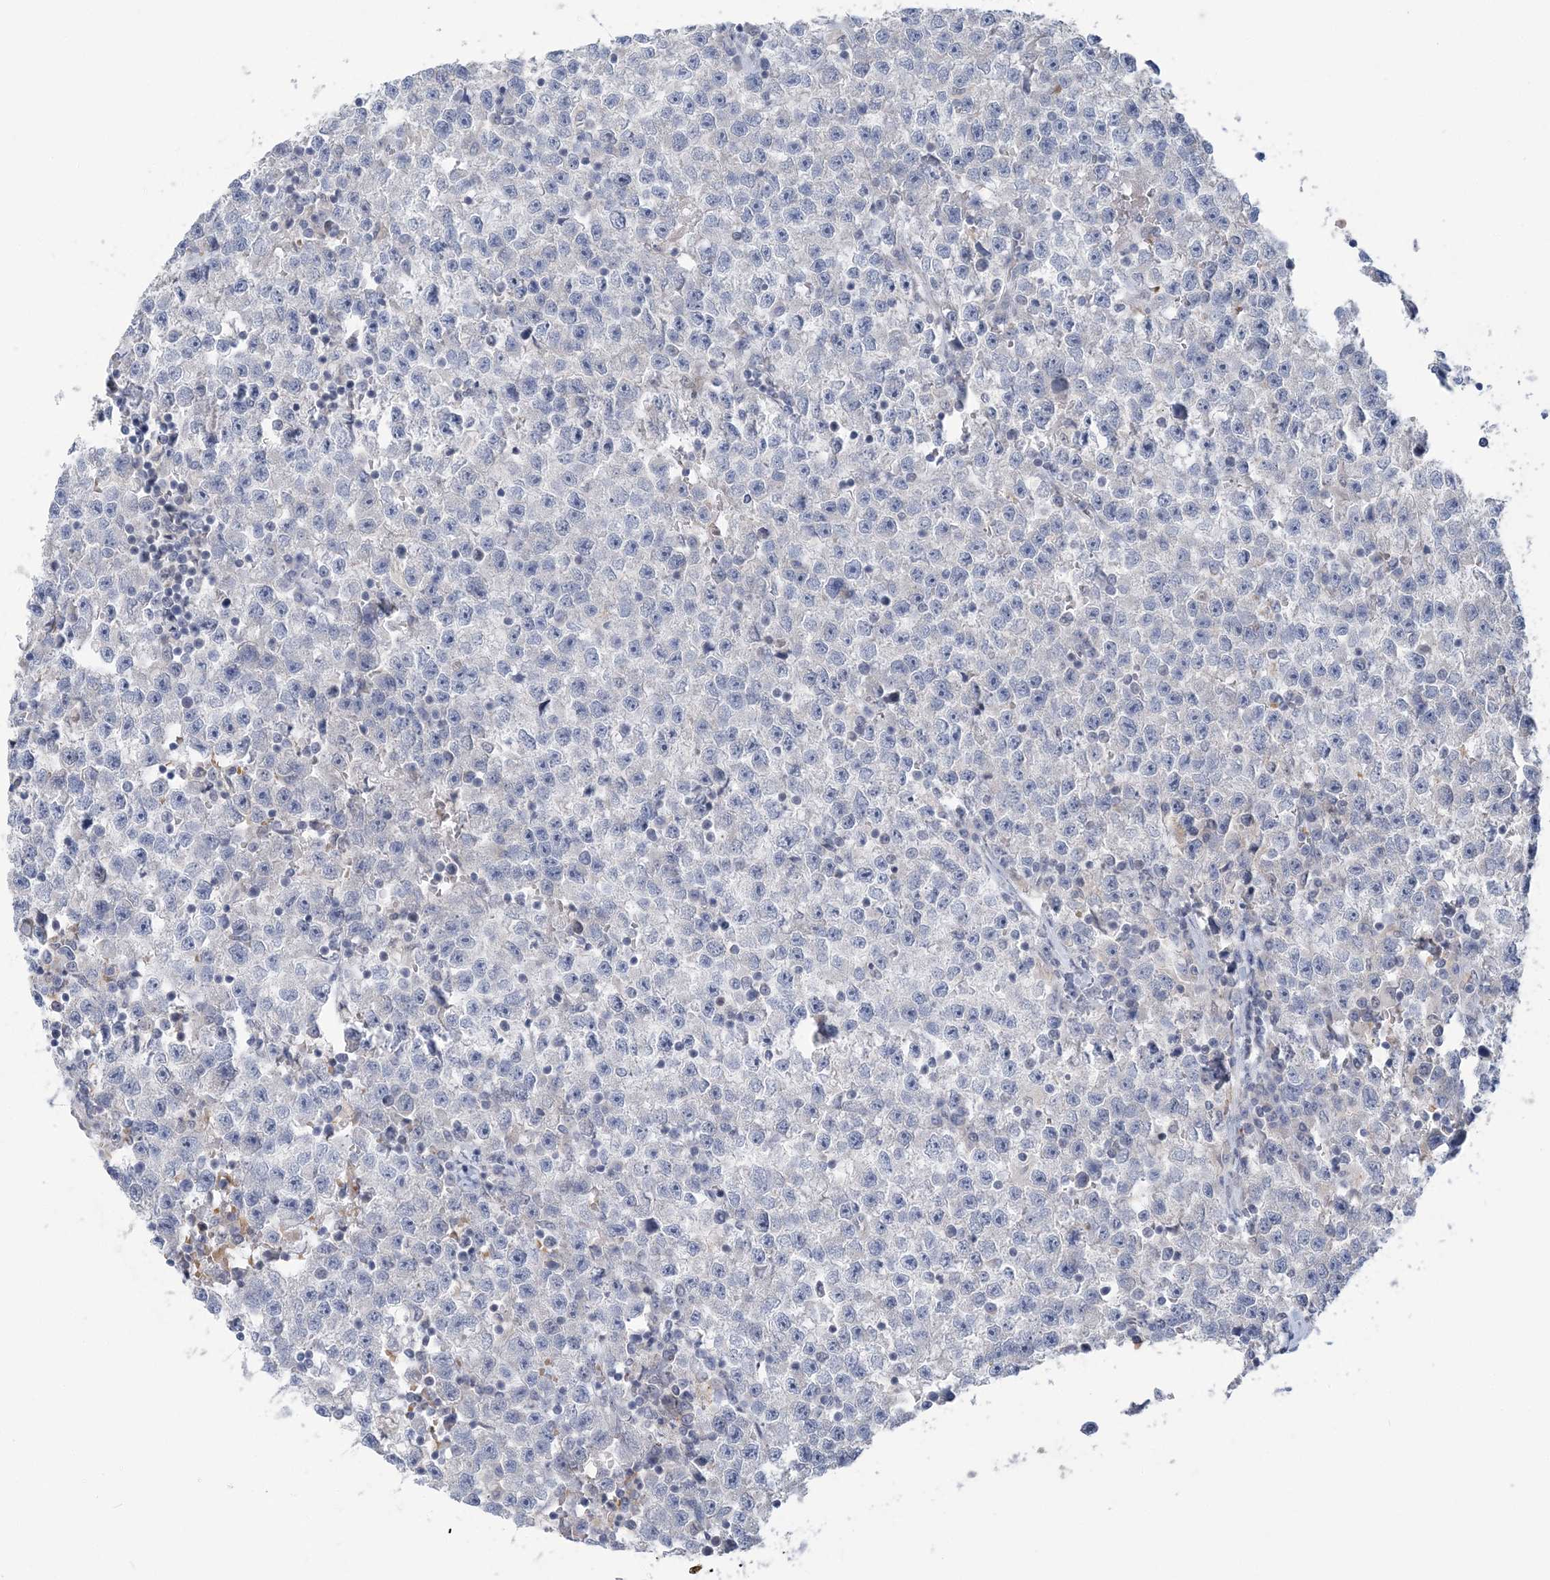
{"staining": {"intensity": "negative", "quantity": "none", "location": "none"}, "tissue": "testis cancer", "cell_type": "Tumor cells", "image_type": "cancer", "snomed": [{"axis": "morphology", "description": "Seminoma, NOS"}, {"axis": "topography", "description": "Testis"}], "caption": "A micrograph of testis seminoma stained for a protein demonstrates no brown staining in tumor cells.", "gene": "ZBTB7A", "patient": {"sex": "male", "age": 22}}